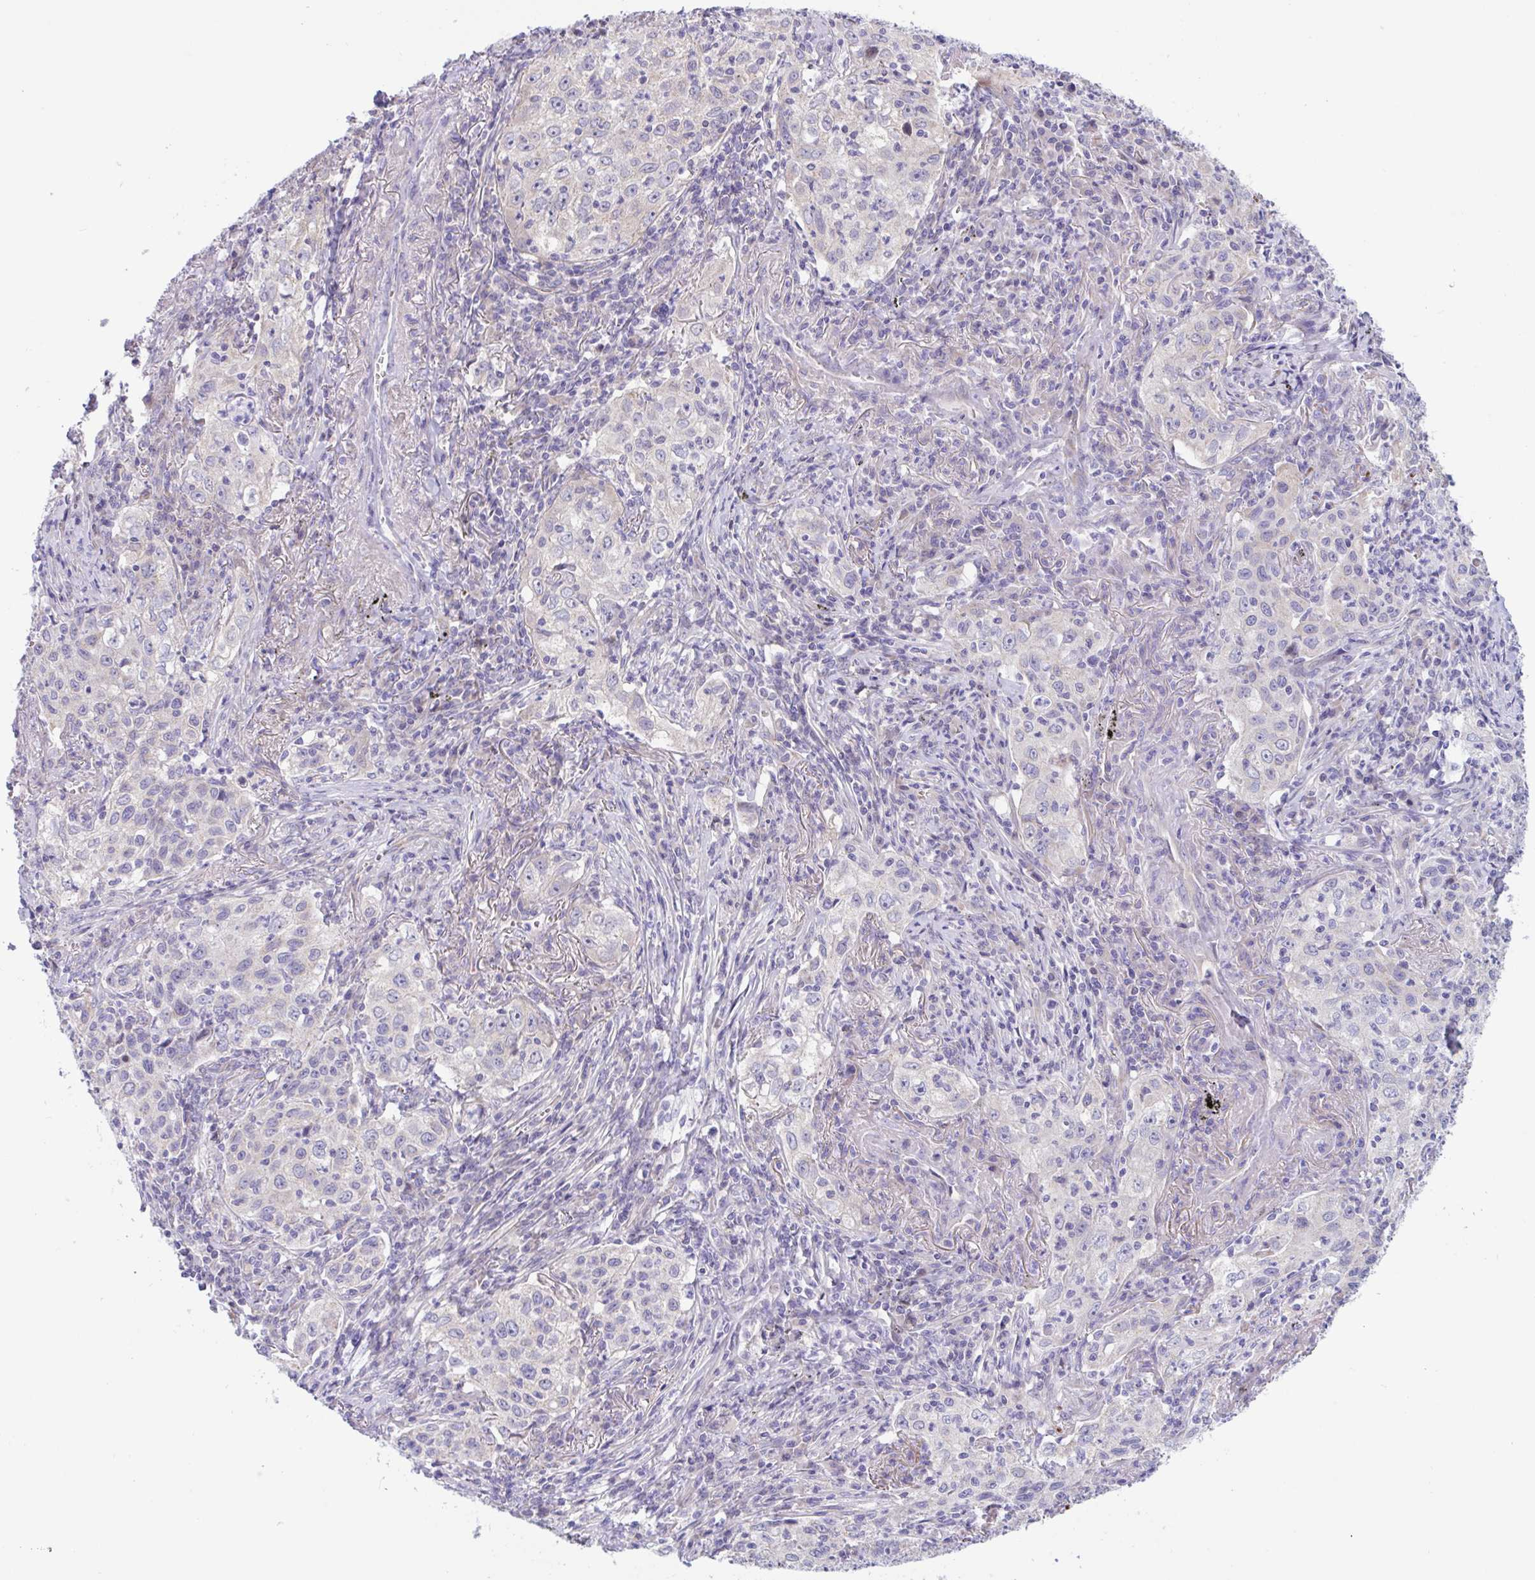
{"staining": {"intensity": "negative", "quantity": "none", "location": "none"}, "tissue": "lung cancer", "cell_type": "Tumor cells", "image_type": "cancer", "snomed": [{"axis": "morphology", "description": "Squamous cell carcinoma, NOS"}, {"axis": "topography", "description": "Lung"}], "caption": "The IHC histopathology image has no significant positivity in tumor cells of lung cancer (squamous cell carcinoma) tissue.", "gene": "IL37", "patient": {"sex": "male", "age": 71}}